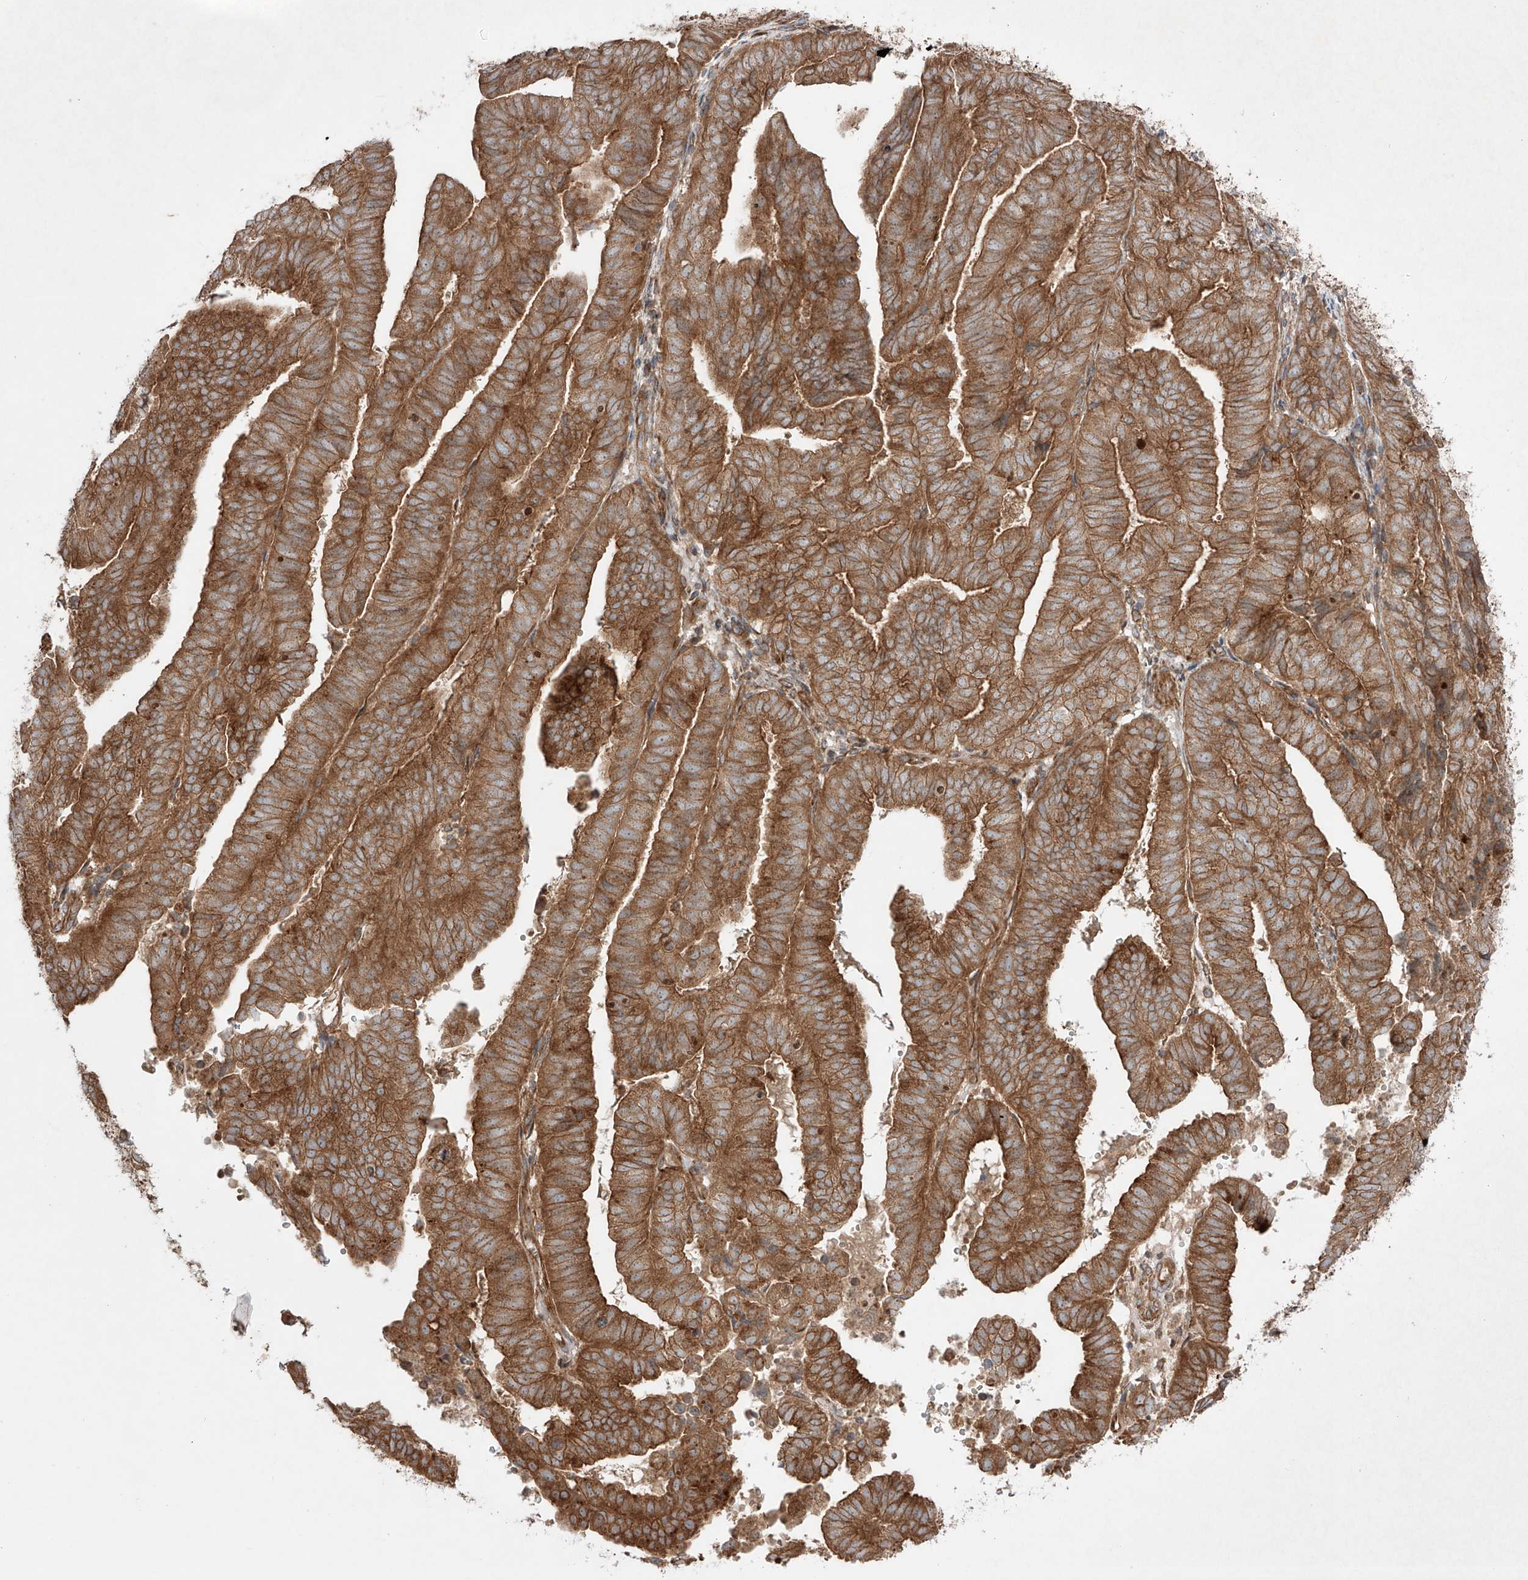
{"staining": {"intensity": "strong", "quantity": ">75%", "location": "cytoplasmic/membranous"}, "tissue": "endometrial cancer", "cell_type": "Tumor cells", "image_type": "cancer", "snomed": [{"axis": "morphology", "description": "Adenocarcinoma, NOS"}, {"axis": "topography", "description": "Uterus"}], "caption": "This is a histology image of immunohistochemistry (IHC) staining of endometrial cancer (adenocarcinoma), which shows strong positivity in the cytoplasmic/membranous of tumor cells.", "gene": "YKT6", "patient": {"sex": "female", "age": 77}}